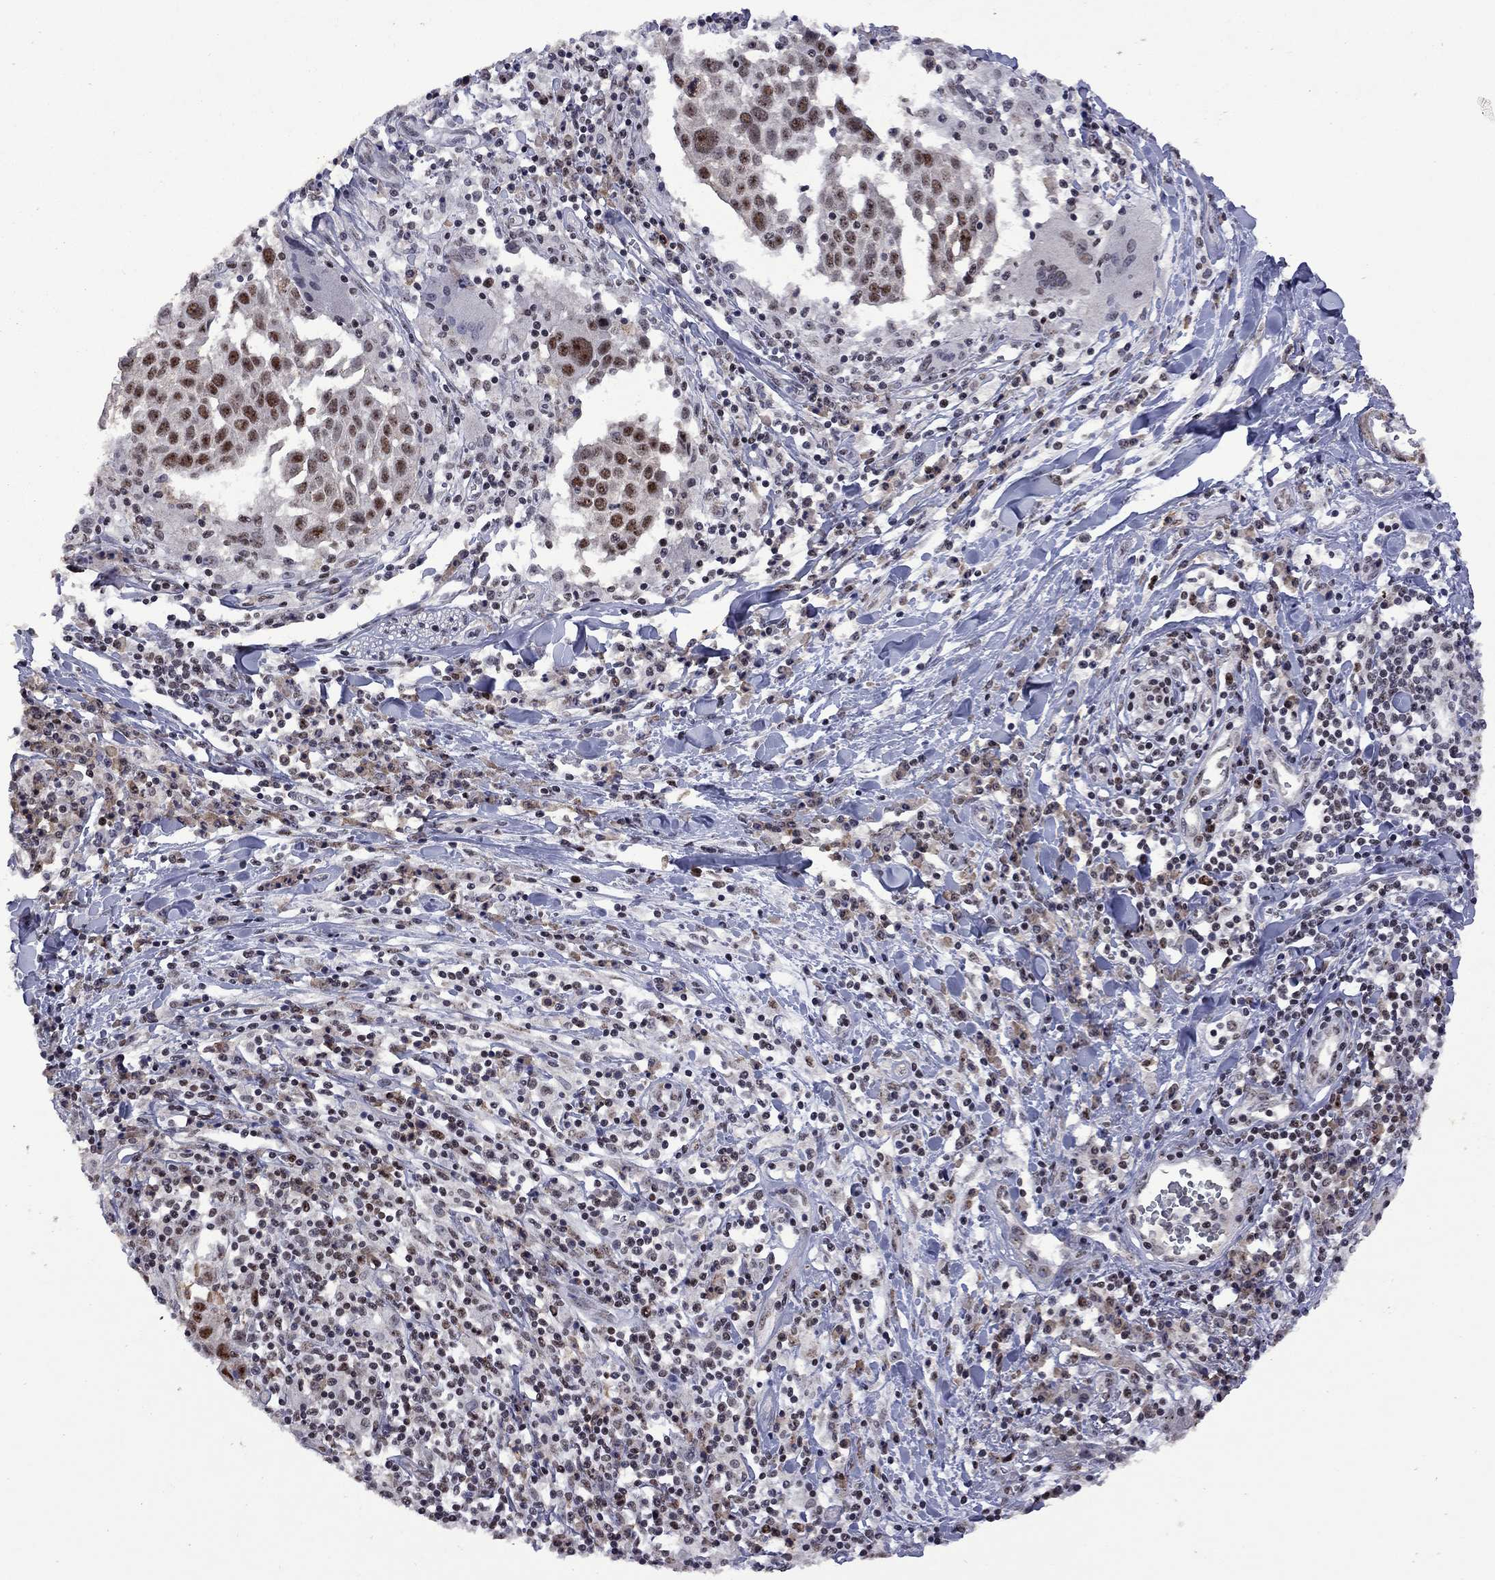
{"staining": {"intensity": "strong", "quantity": ">75%", "location": "nuclear"}, "tissue": "lung cancer", "cell_type": "Tumor cells", "image_type": "cancer", "snomed": [{"axis": "morphology", "description": "Squamous cell carcinoma, NOS"}, {"axis": "topography", "description": "Lung"}], "caption": "The photomicrograph exhibits a brown stain indicating the presence of a protein in the nuclear of tumor cells in squamous cell carcinoma (lung).", "gene": "SPOUT1", "patient": {"sex": "male", "age": 57}}